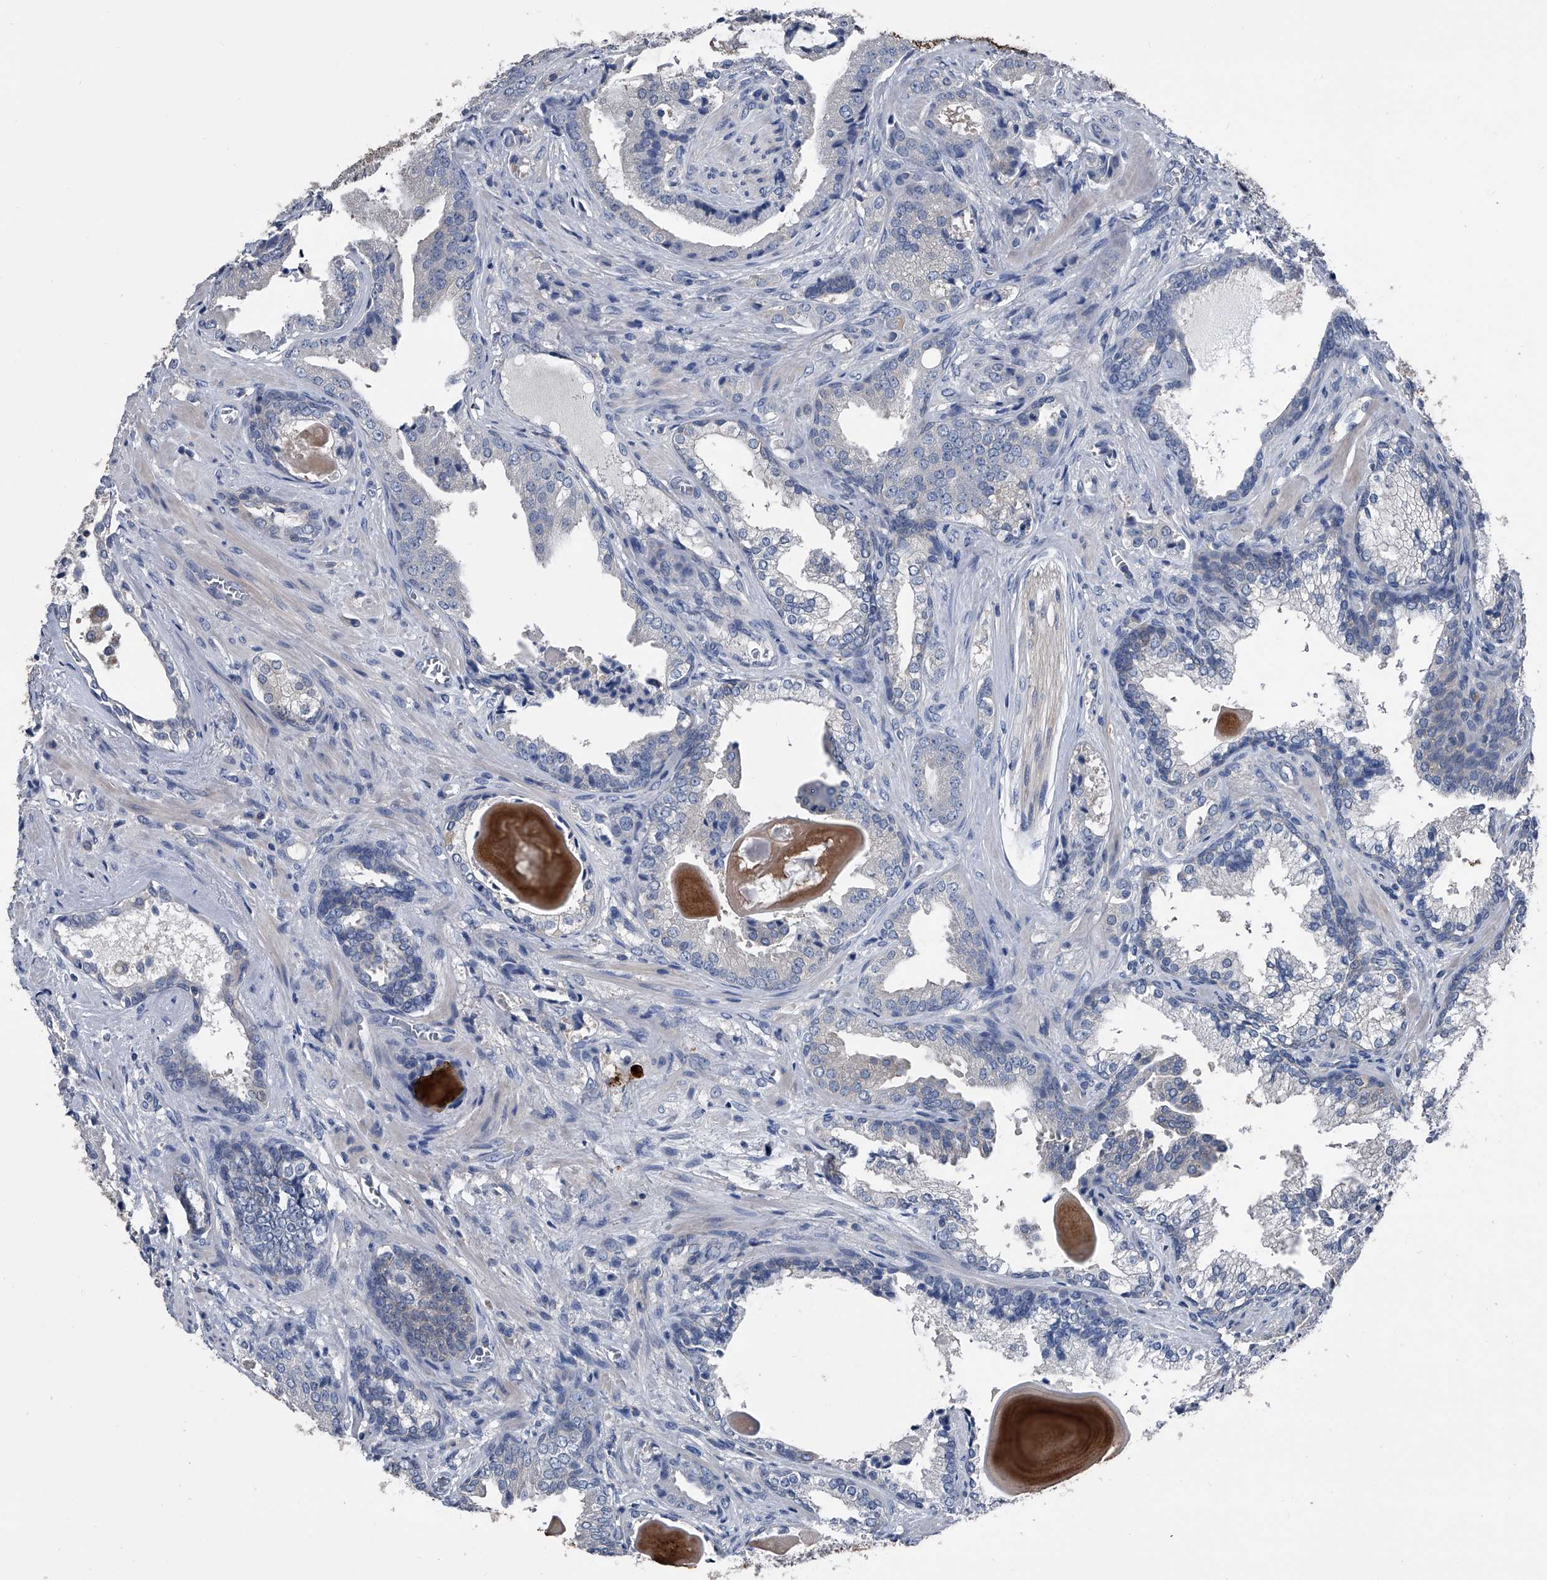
{"staining": {"intensity": "negative", "quantity": "none", "location": "none"}, "tissue": "prostate cancer", "cell_type": "Tumor cells", "image_type": "cancer", "snomed": [{"axis": "morphology", "description": "Adenocarcinoma, High grade"}, {"axis": "topography", "description": "Prostate"}], "caption": "This is a photomicrograph of immunohistochemistry staining of adenocarcinoma (high-grade) (prostate), which shows no expression in tumor cells.", "gene": "KIF13A", "patient": {"sex": "male", "age": 73}}